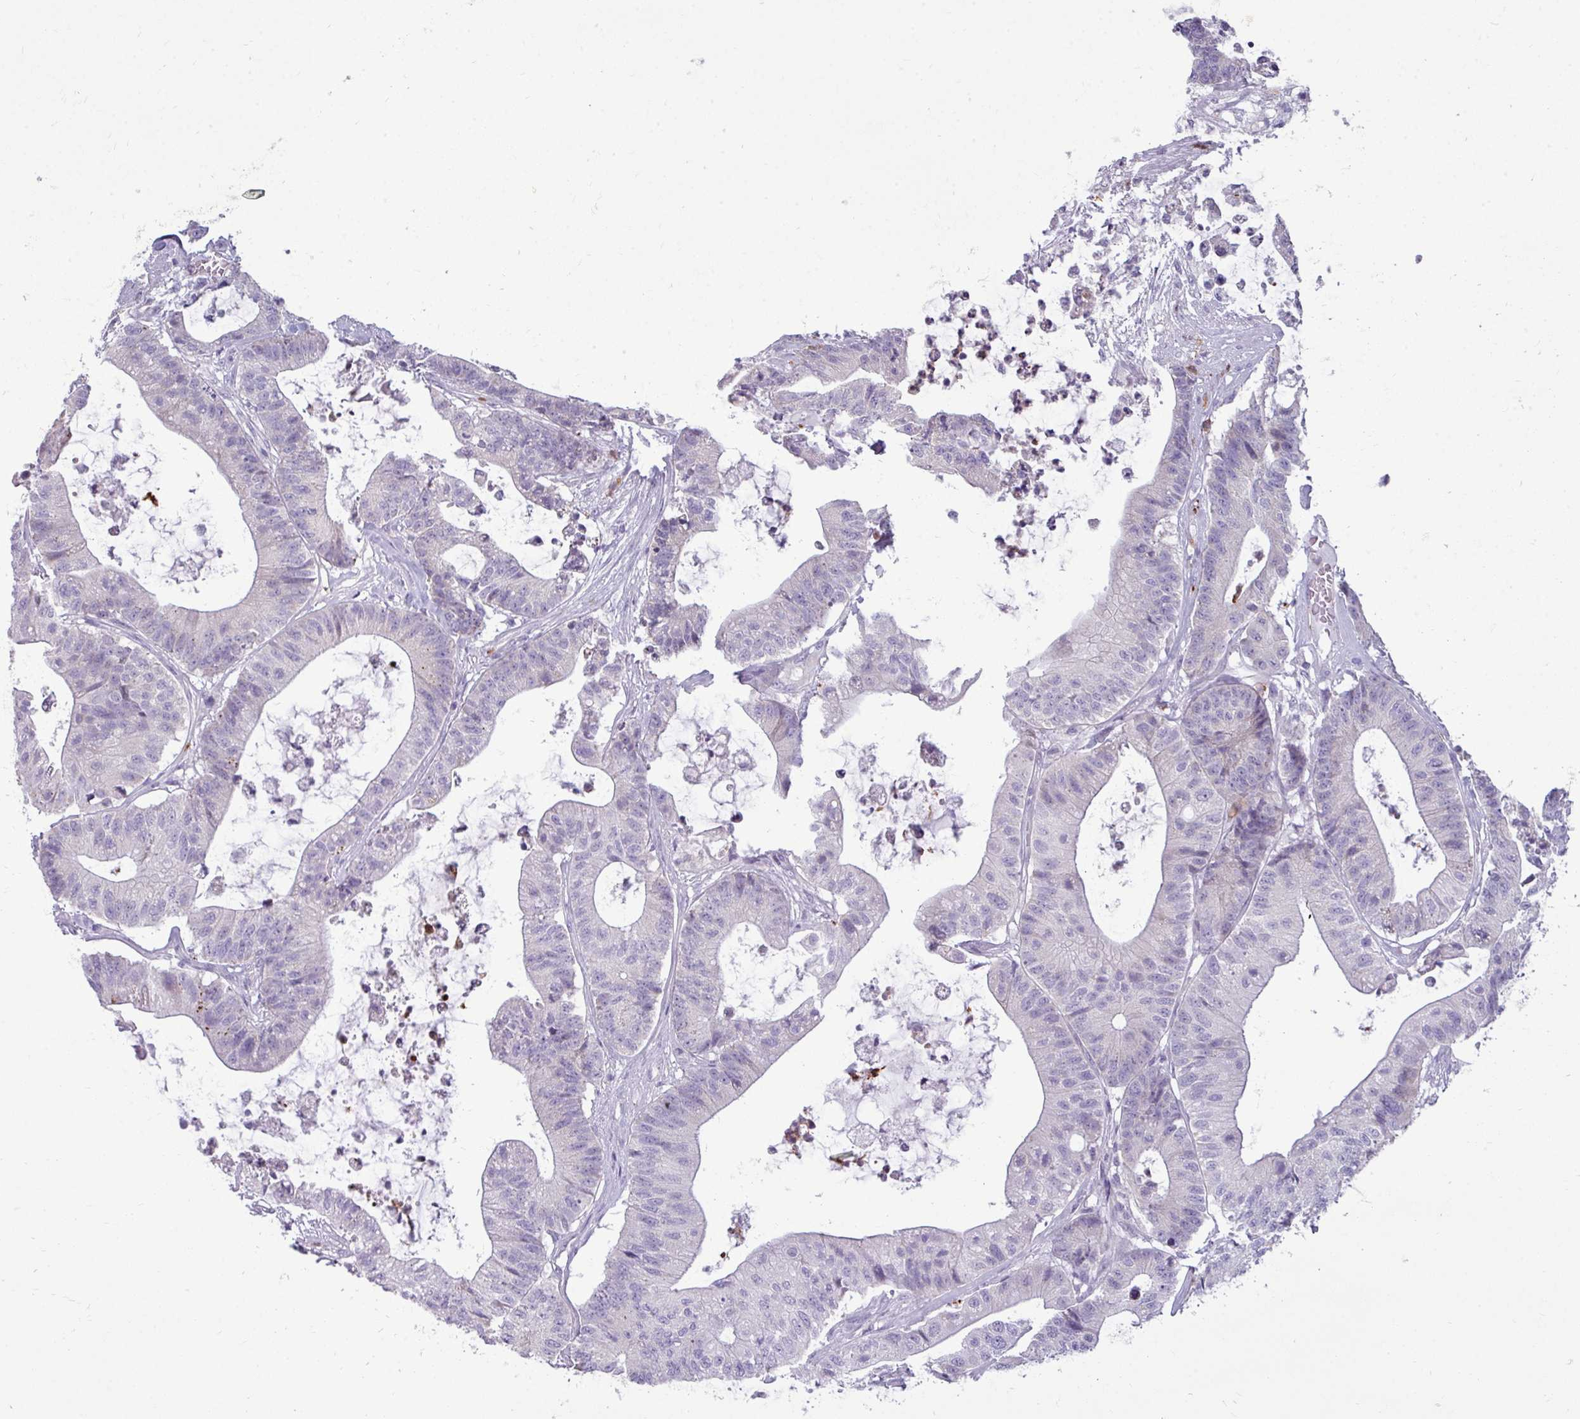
{"staining": {"intensity": "negative", "quantity": "none", "location": "none"}, "tissue": "colorectal cancer", "cell_type": "Tumor cells", "image_type": "cancer", "snomed": [{"axis": "morphology", "description": "Adenocarcinoma, NOS"}, {"axis": "topography", "description": "Colon"}], "caption": "There is no significant expression in tumor cells of colorectal adenocarcinoma.", "gene": "TRIM39", "patient": {"sex": "female", "age": 84}}